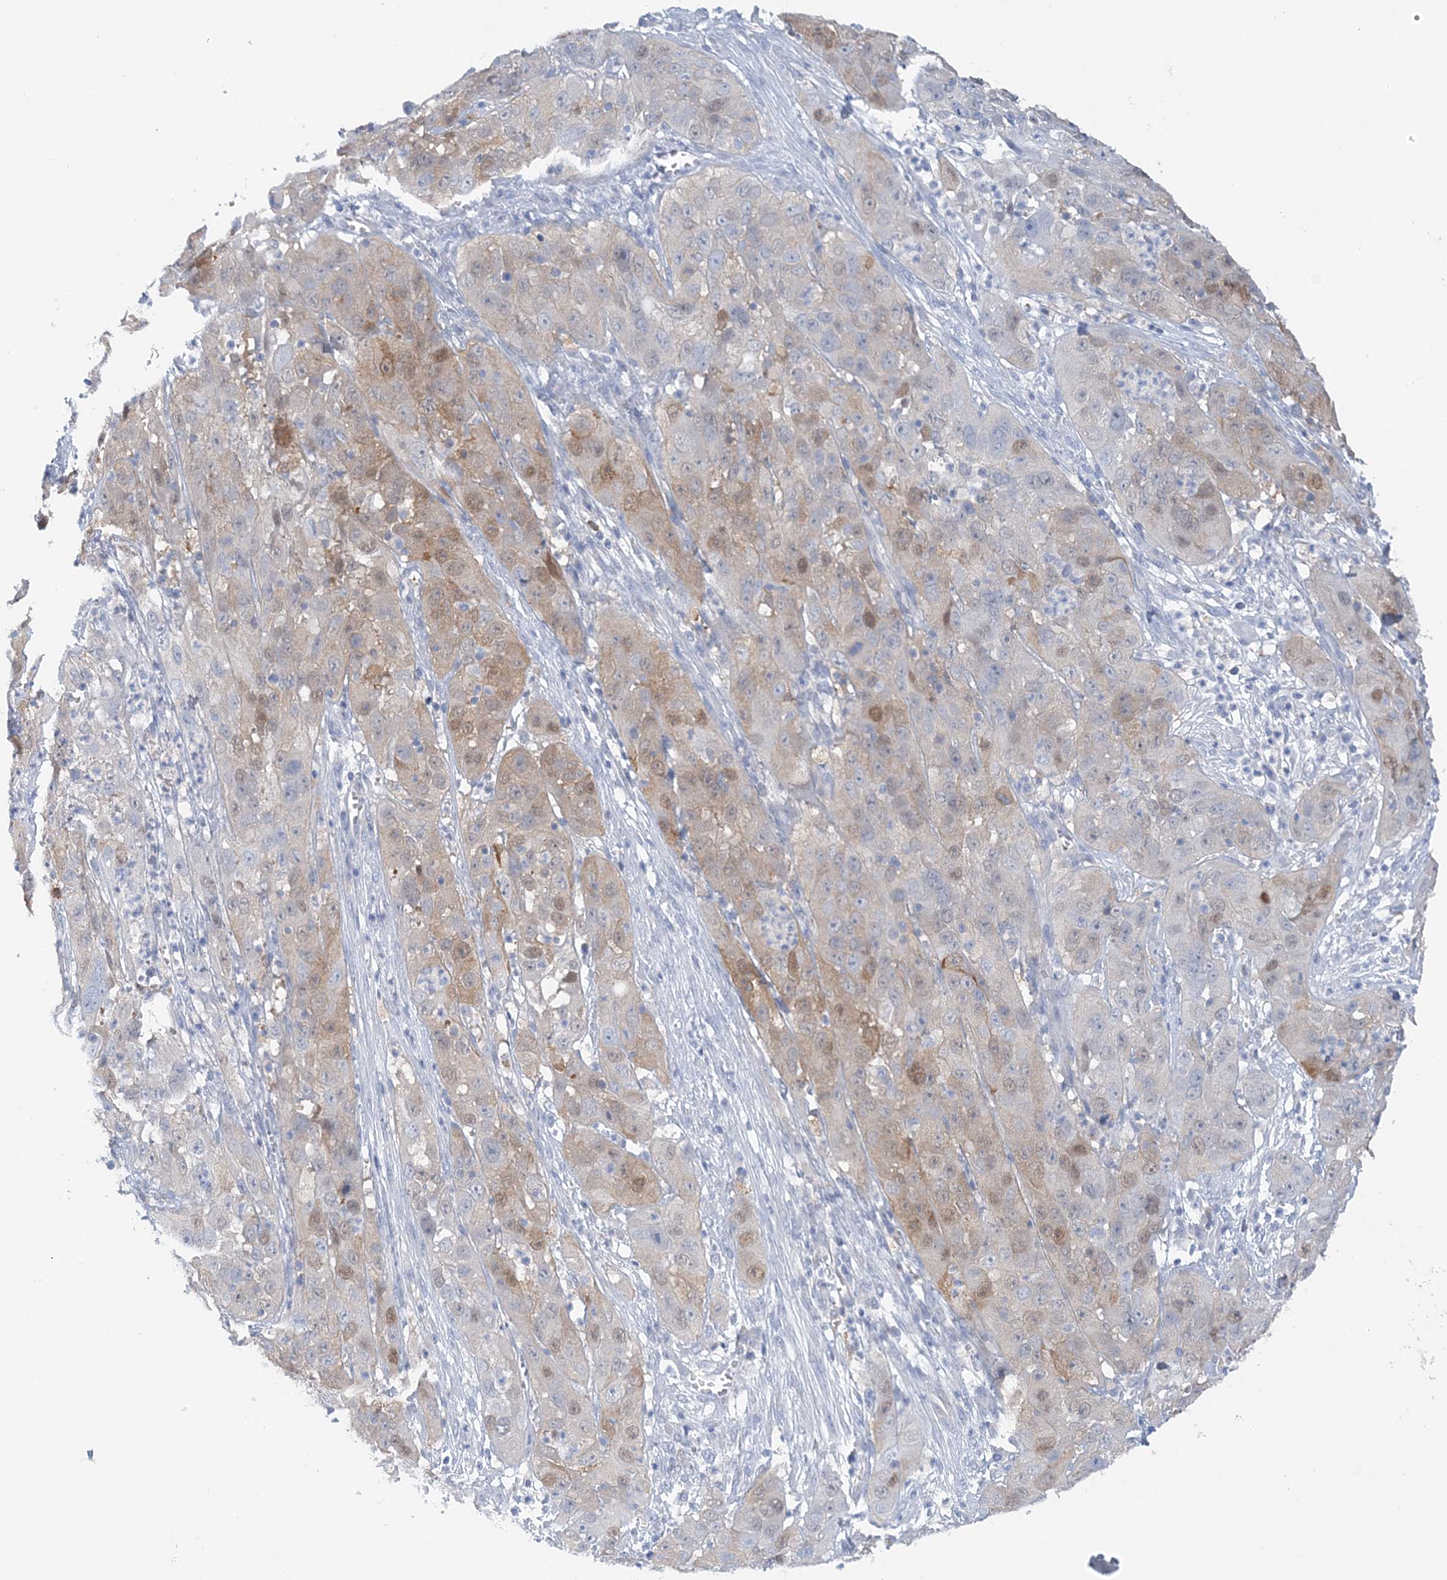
{"staining": {"intensity": "weak", "quantity": "<25%", "location": "cytoplasmic/membranous,nuclear"}, "tissue": "cervical cancer", "cell_type": "Tumor cells", "image_type": "cancer", "snomed": [{"axis": "morphology", "description": "Squamous cell carcinoma, NOS"}, {"axis": "topography", "description": "Cervix"}], "caption": "Human squamous cell carcinoma (cervical) stained for a protein using immunohistochemistry demonstrates no positivity in tumor cells.", "gene": "HMGCS1", "patient": {"sex": "female", "age": 32}}